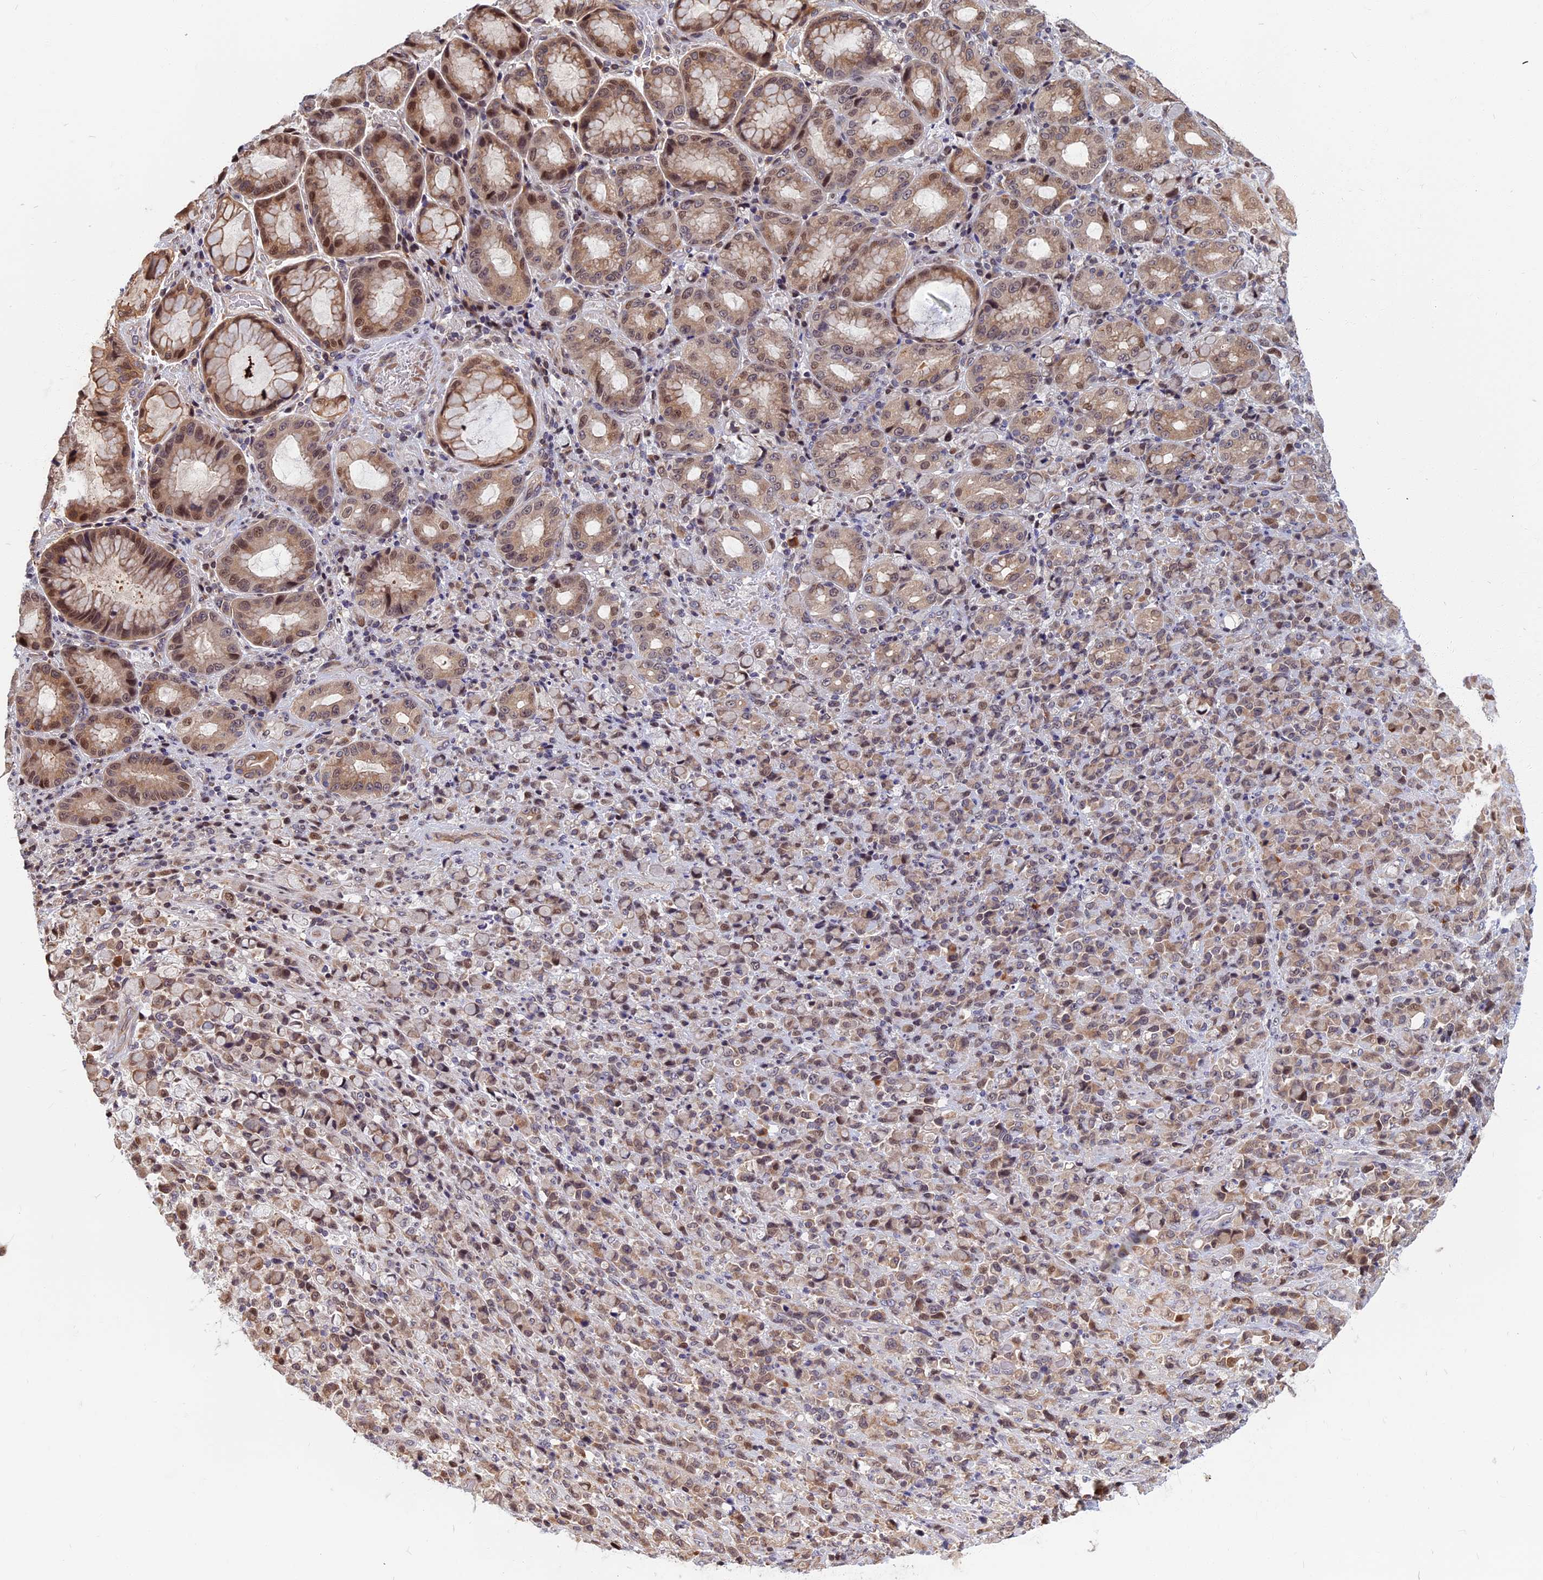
{"staining": {"intensity": "weak", "quantity": "25%-75%", "location": "cytoplasmic/membranous,nuclear"}, "tissue": "stomach cancer", "cell_type": "Tumor cells", "image_type": "cancer", "snomed": [{"axis": "morphology", "description": "Normal tissue, NOS"}, {"axis": "morphology", "description": "Adenocarcinoma, NOS"}, {"axis": "topography", "description": "Stomach"}], "caption": "Brown immunohistochemical staining in human stomach cancer shows weak cytoplasmic/membranous and nuclear expression in about 25%-75% of tumor cells.", "gene": "CCDC113", "patient": {"sex": "female", "age": 79}}